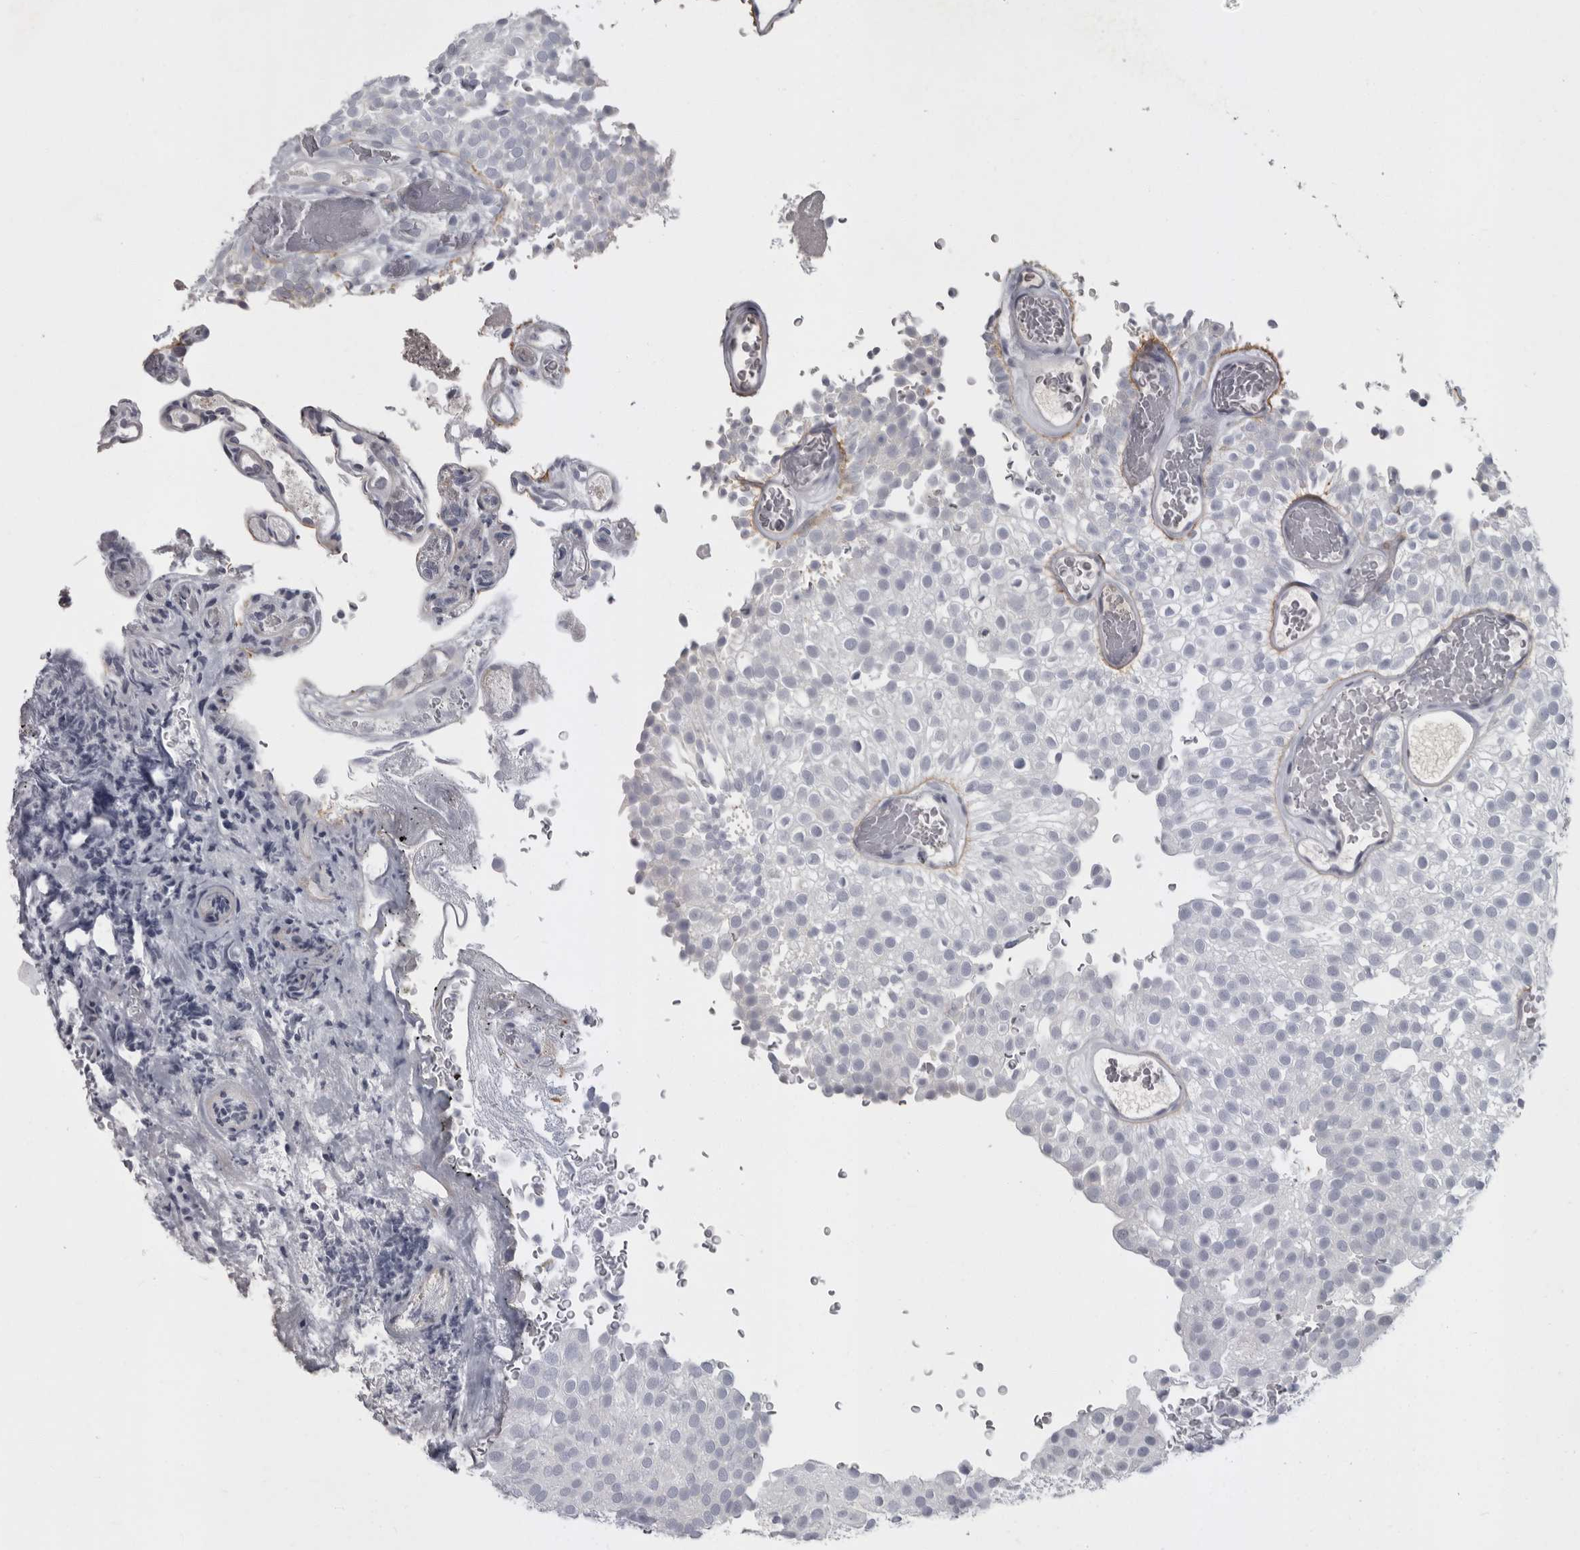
{"staining": {"intensity": "negative", "quantity": "none", "location": "none"}, "tissue": "urothelial cancer", "cell_type": "Tumor cells", "image_type": "cancer", "snomed": [{"axis": "morphology", "description": "Urothelial carcinoma, Low grade"}, {"axis": "topography", "description": "Urinary bladder"}], "caption": "Immunohistochemistry (IHC) image of urothelial carcinoma (low-grade) stained for a protein (brown), which reveals no staining in tumor cells.", "gene": "SLC25A39", "patient": {"sex": "male", "age": 78}}